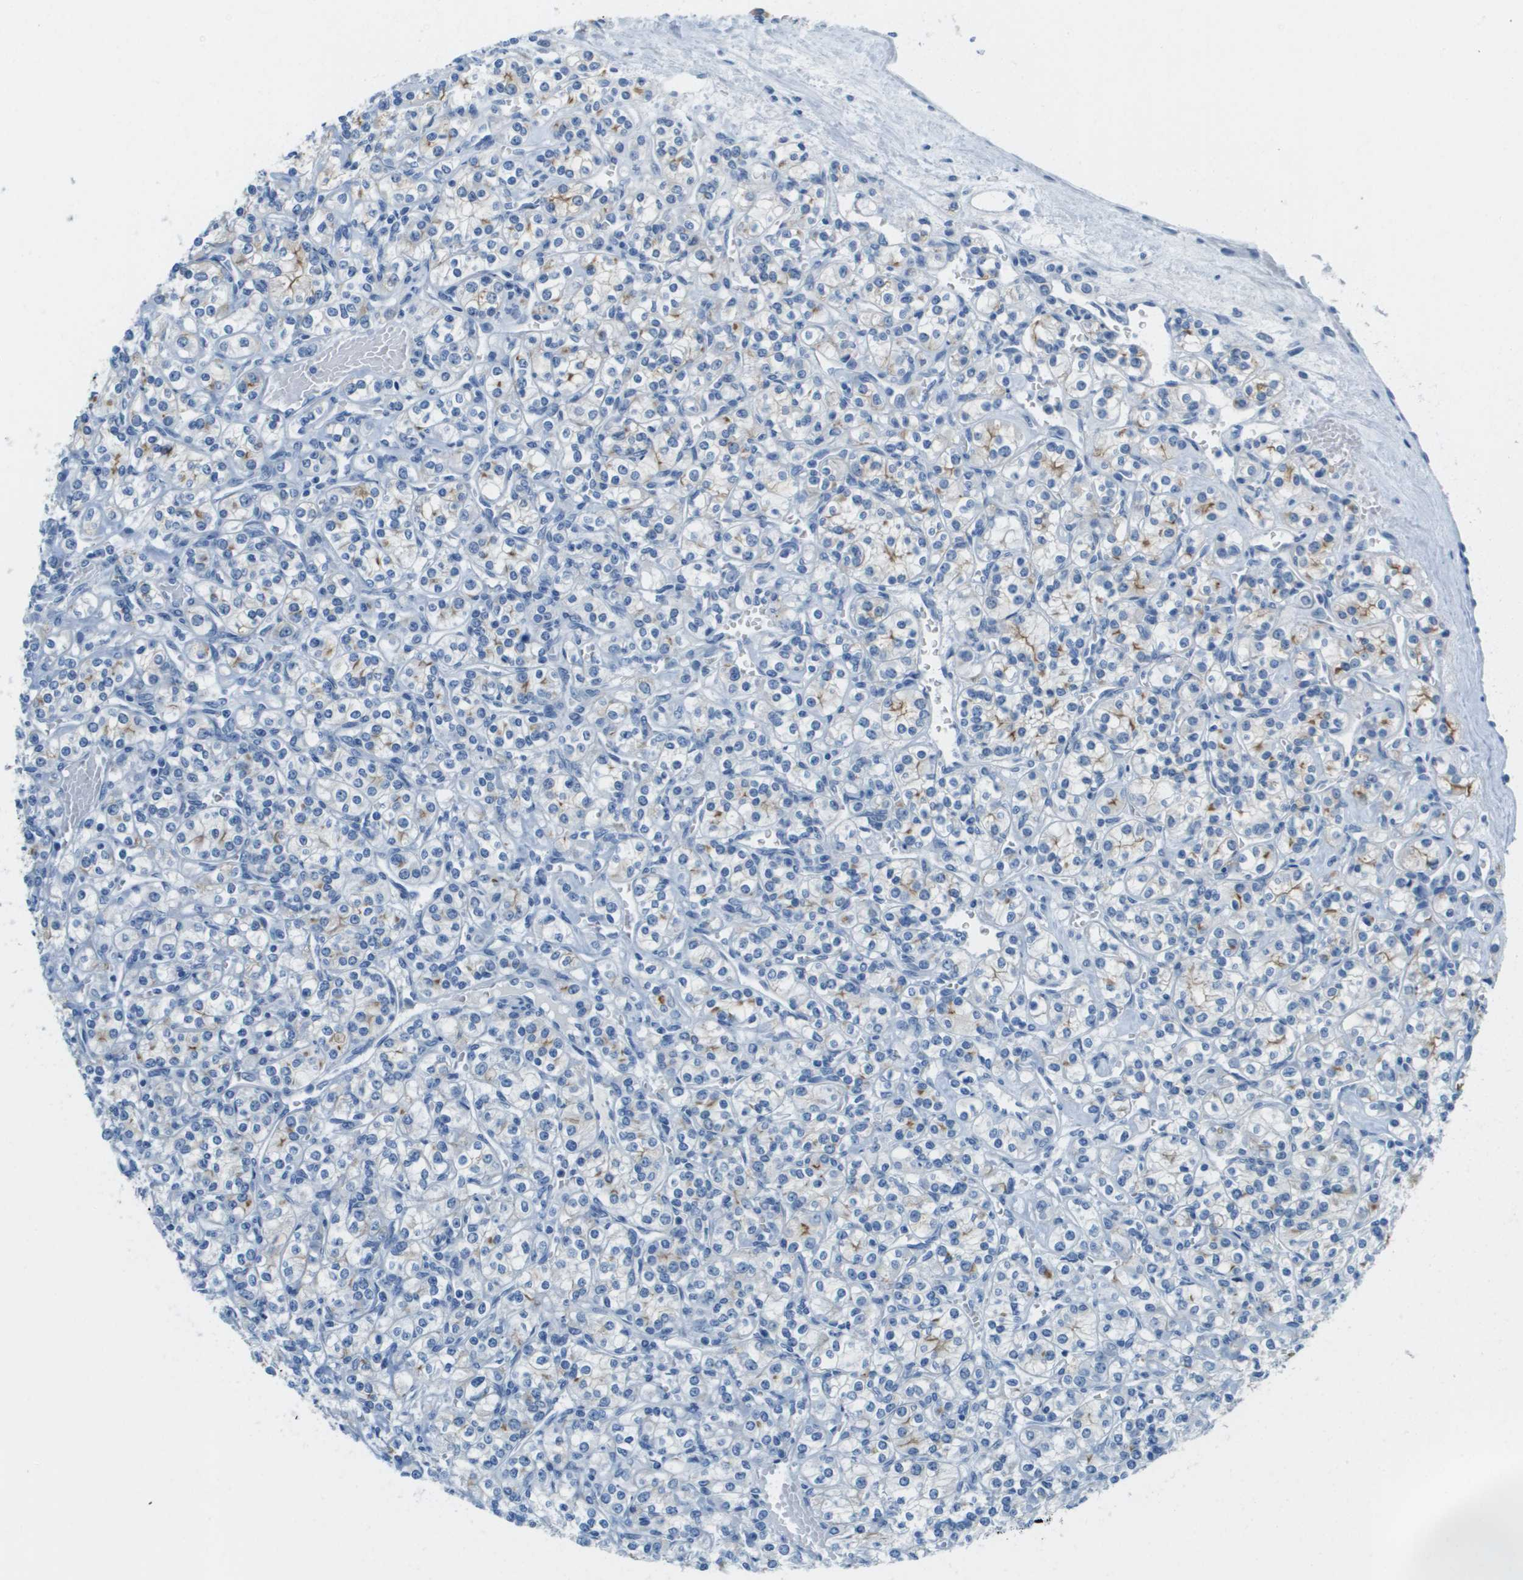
{"staining": {"intensity": "moderate", "quantity": "<25%", "location": "cytoplasmic/membranous"}, "tissue": "renal cancer", "cell_type": "Tumor cells", "image_type": "cancer", "snomed": [{"axis": "morphology", "description": "Adenocarcinoma, NOS"}, {"axis": "topography", "description": "Kidney"}], "caption": "Brown immunohistochemical staining in human renal adenocarcinoma exhibits moderate cytoplasmic/membranous staining in about <25% of tumor cells.", "gene": "CDHR2", "patient": {"sex": "male", "age": 77}}